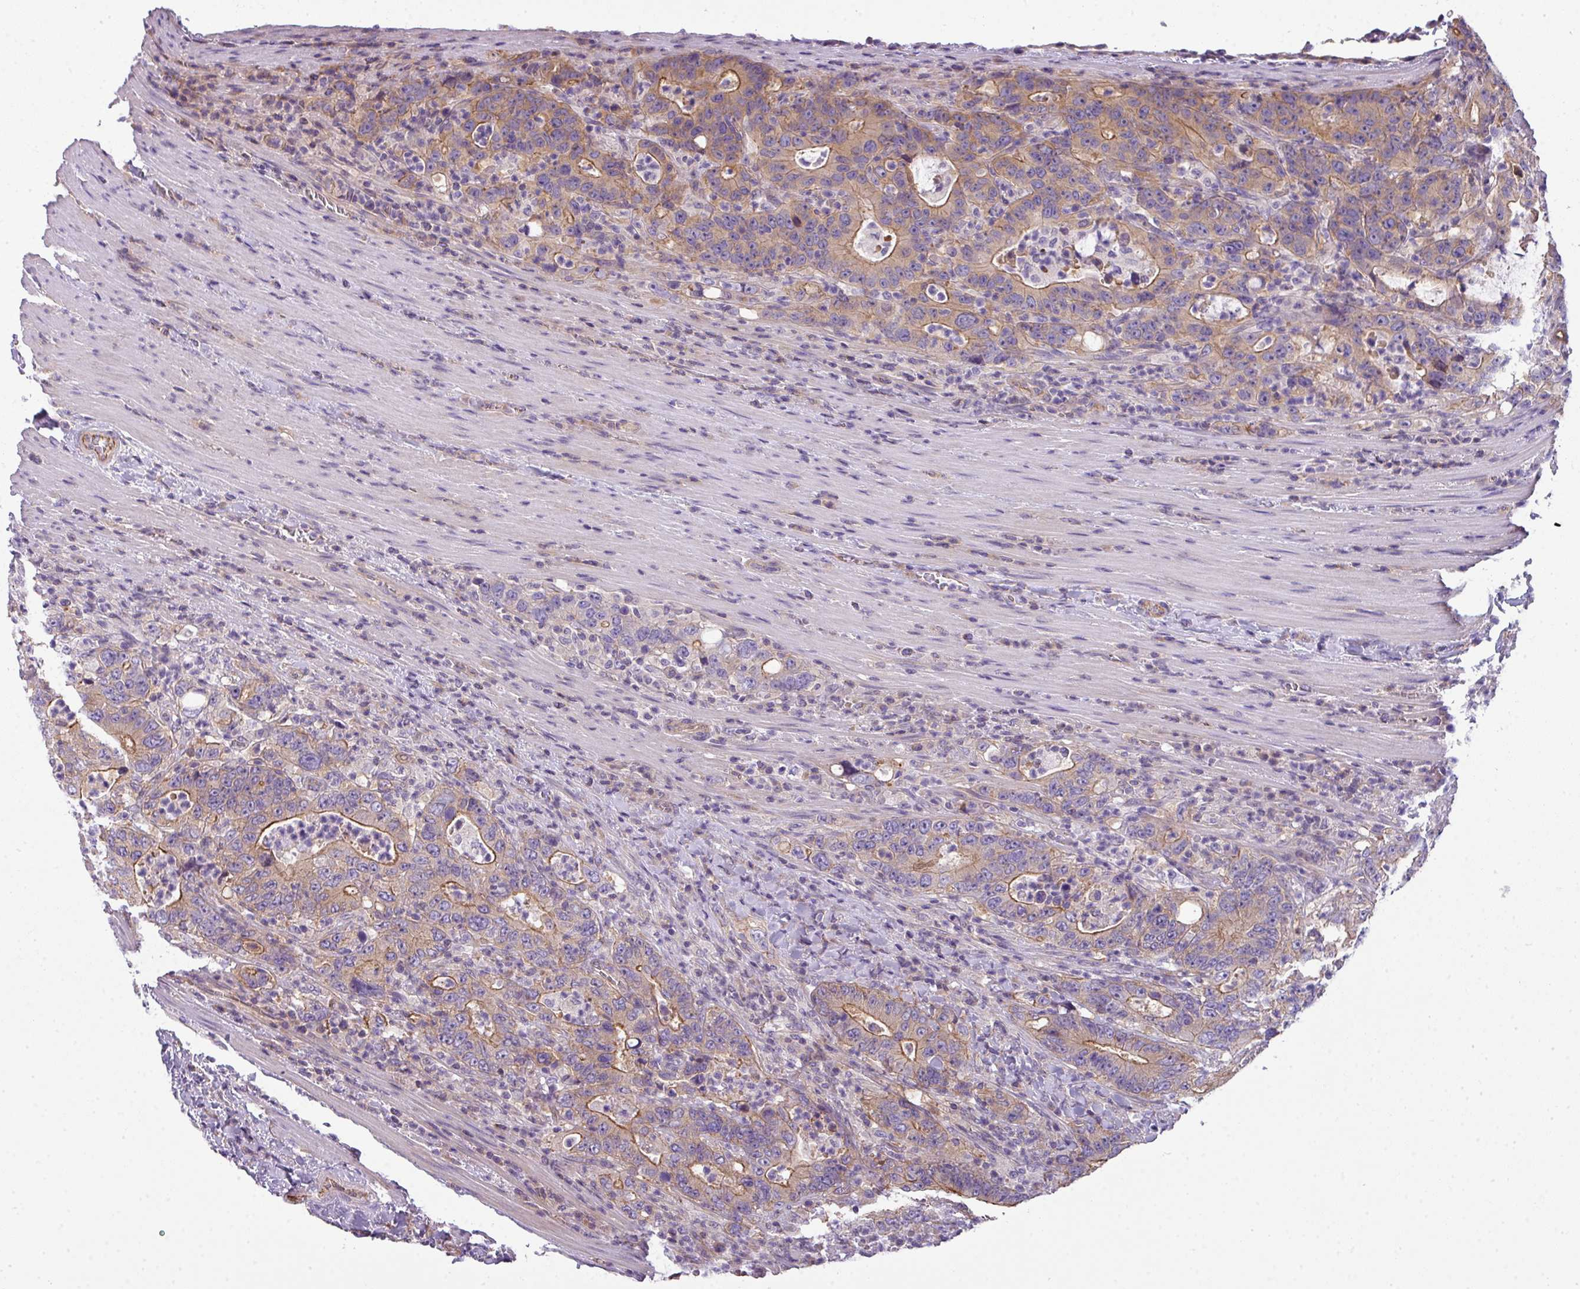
{"staining": {"intensity": "moderate", "quantity": "25%-75%", "location": "cytoplasmic/membranous"}, "tissue": "colorectal cancer", "cell_type": "Tumor cells", "image_type": "cancer", "snomed": [{"axis": "morphology", "description": "Adenocarcinoma, NOS"}, {"axis": "topography", "description": "Colon"}], "caption": "Immunohistochemical staining of human colorectal cancer displays moderate cytoplasmic/membranous protein expression in about 25%-75% of tumor cells. The staining is performed using DAB brown chromogen to label protein expression. The nuclei are counter-stained blue using hematoxylin.", "gene": "PALS2", "patient": {"sex": "female", "age": 75}}